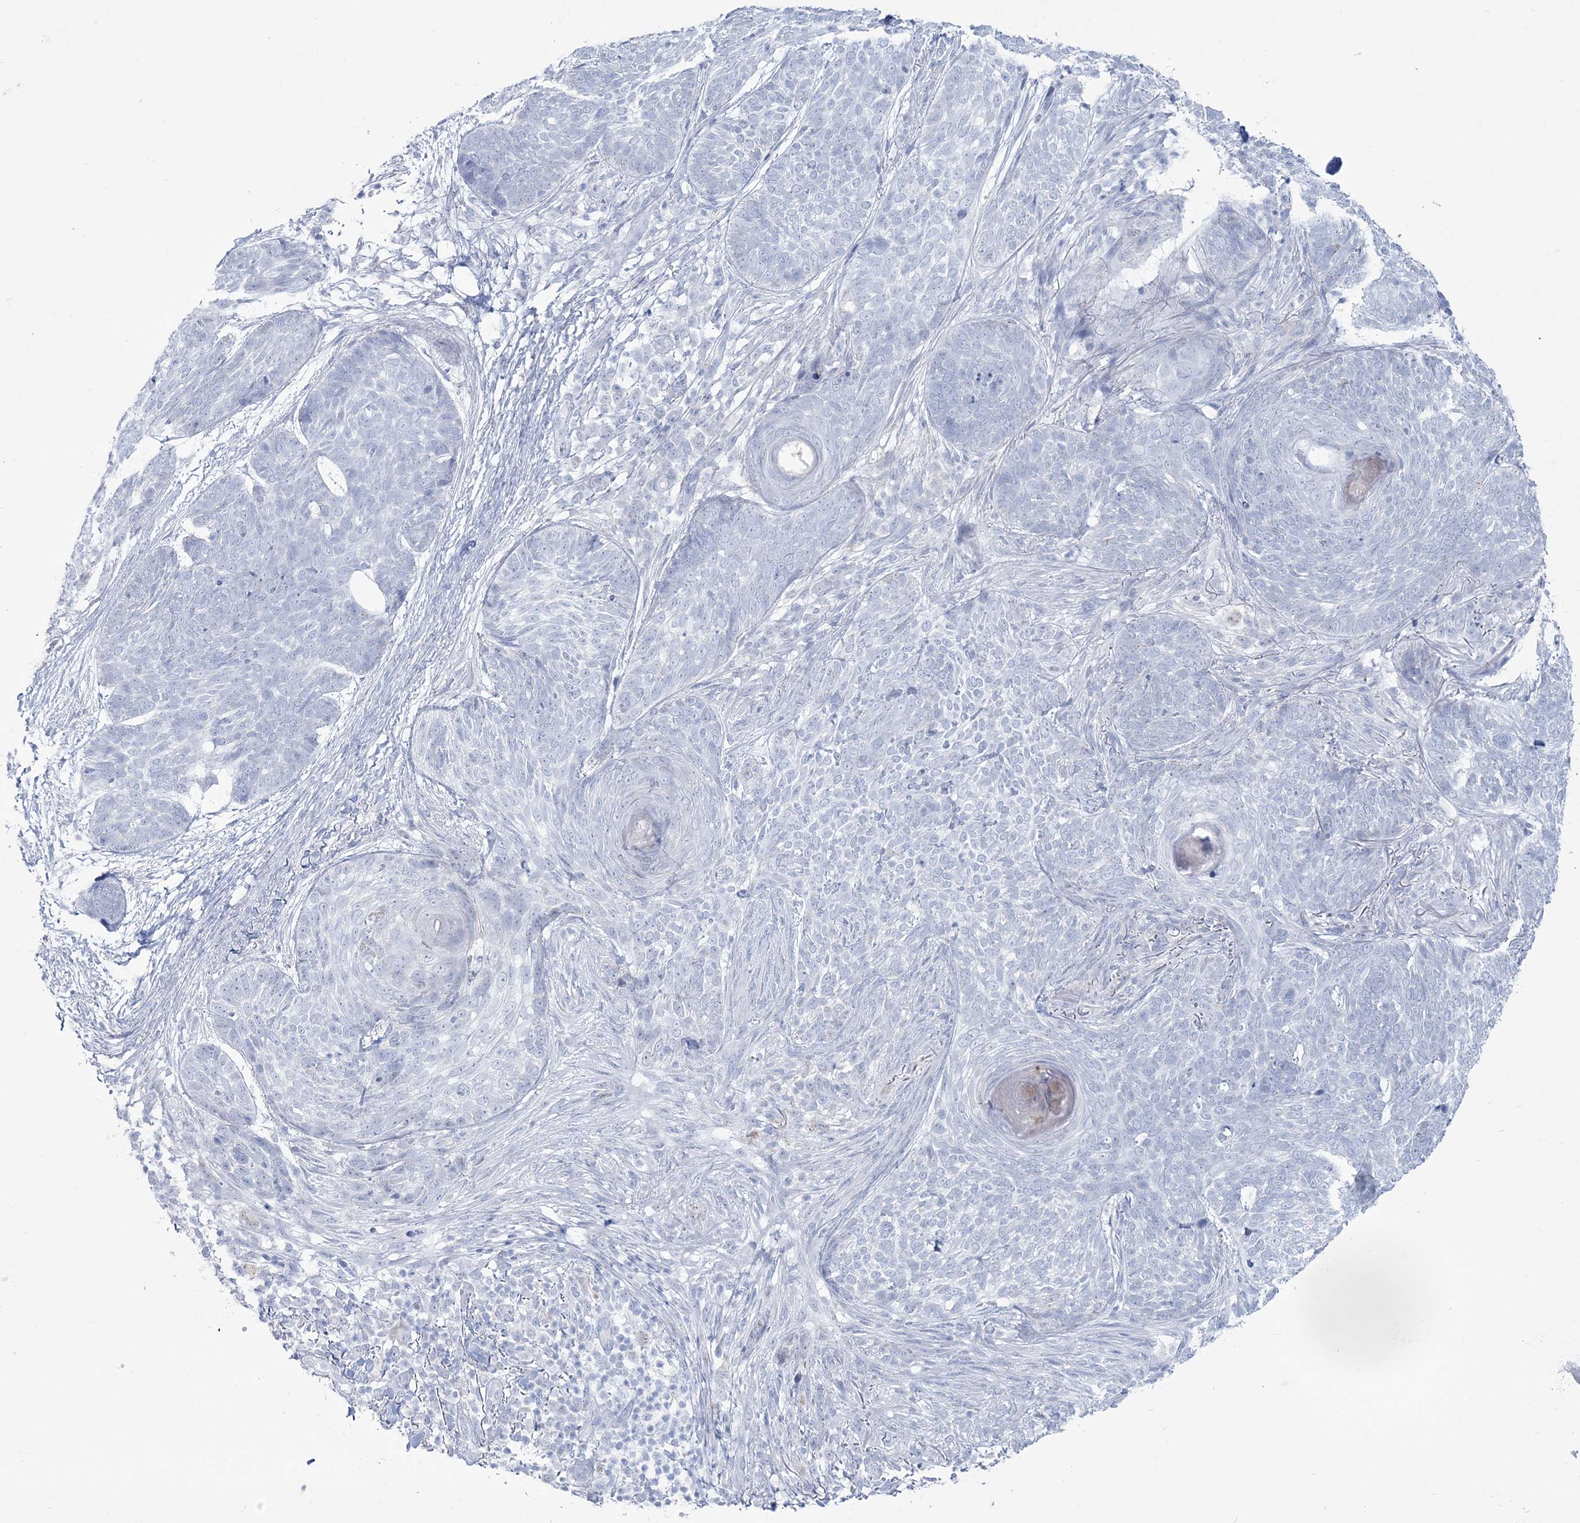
{"staining": {"intensity": "negative", "quantity": "none", "location": "none"}, "tissue": "skin cancer", "cell_type": "Tumor cells", "image_type": "cancer", "snomed": [{"axis": "morphology", "description": "Basal cell carcinoma"}, {"axis": "topography", "description": "Skin"}], "caption": "The histopathology image reveals no significant expression in tumor cells of basal cell carcinoma (skin). (Immunohistochemistry (ihc), brightfield microscopy, high magnification).", "gene": "ZNF843", "patient": {"sex": "female", "age": 64}}